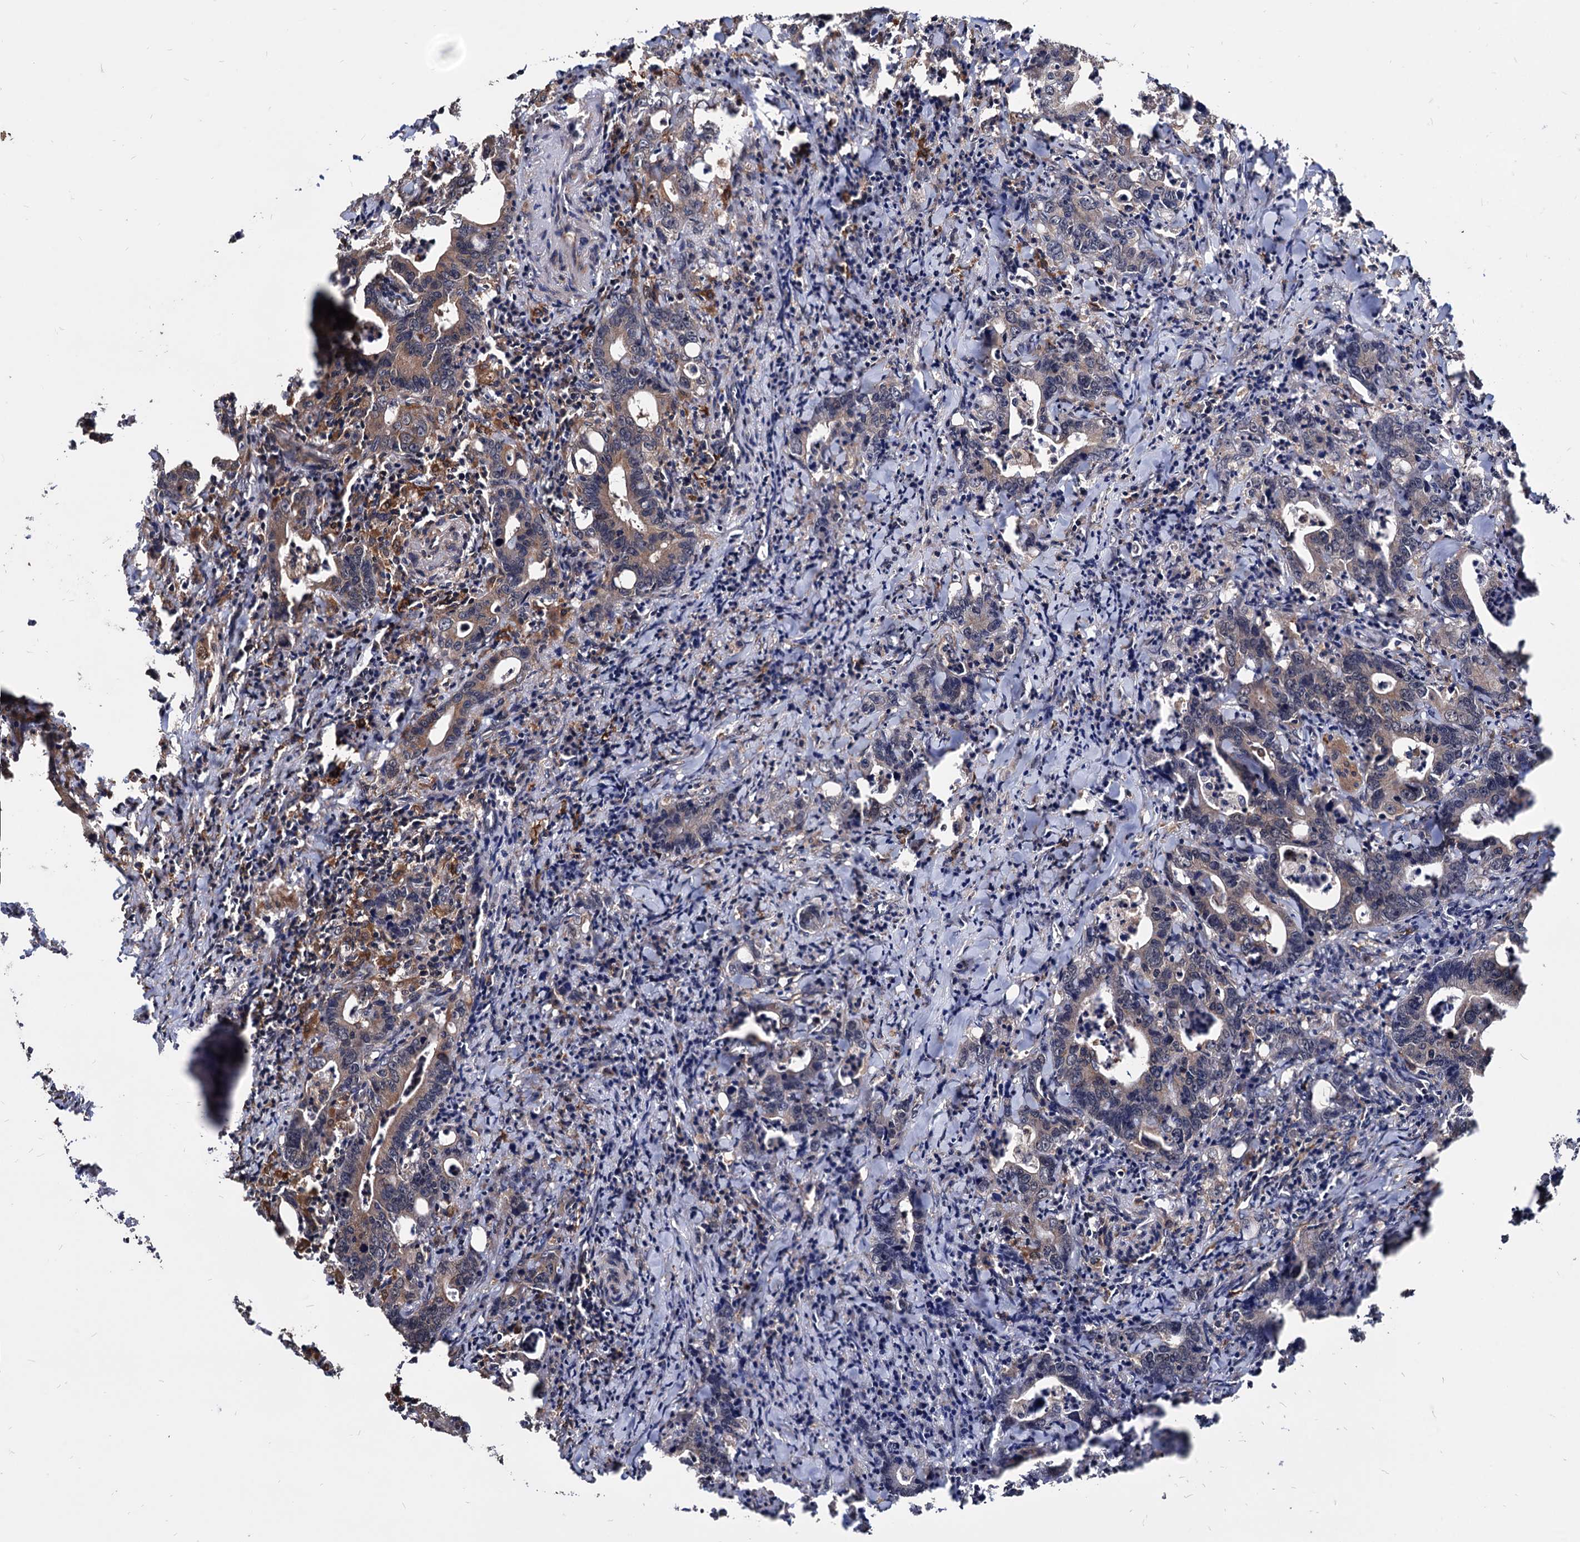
{"staining": {"intensity": "weak", "quantity": "<25%", "location": "cytoplasmic/membranous"}, "tissue": "colorectal cancer", "cell_type": "Tumor cells", "image_type": "cancer", "snomed": [{"axis": "morphology", "description": "Adenocarcinoma, NOS"}, {"axis": "topography", "description": "Colon"}], "caption": "Tumor cells show no significant staining in adenocarcinoma (colorectal).", "gene": "ANKRD12", "patient": {"sex": "female", "age": 75}}